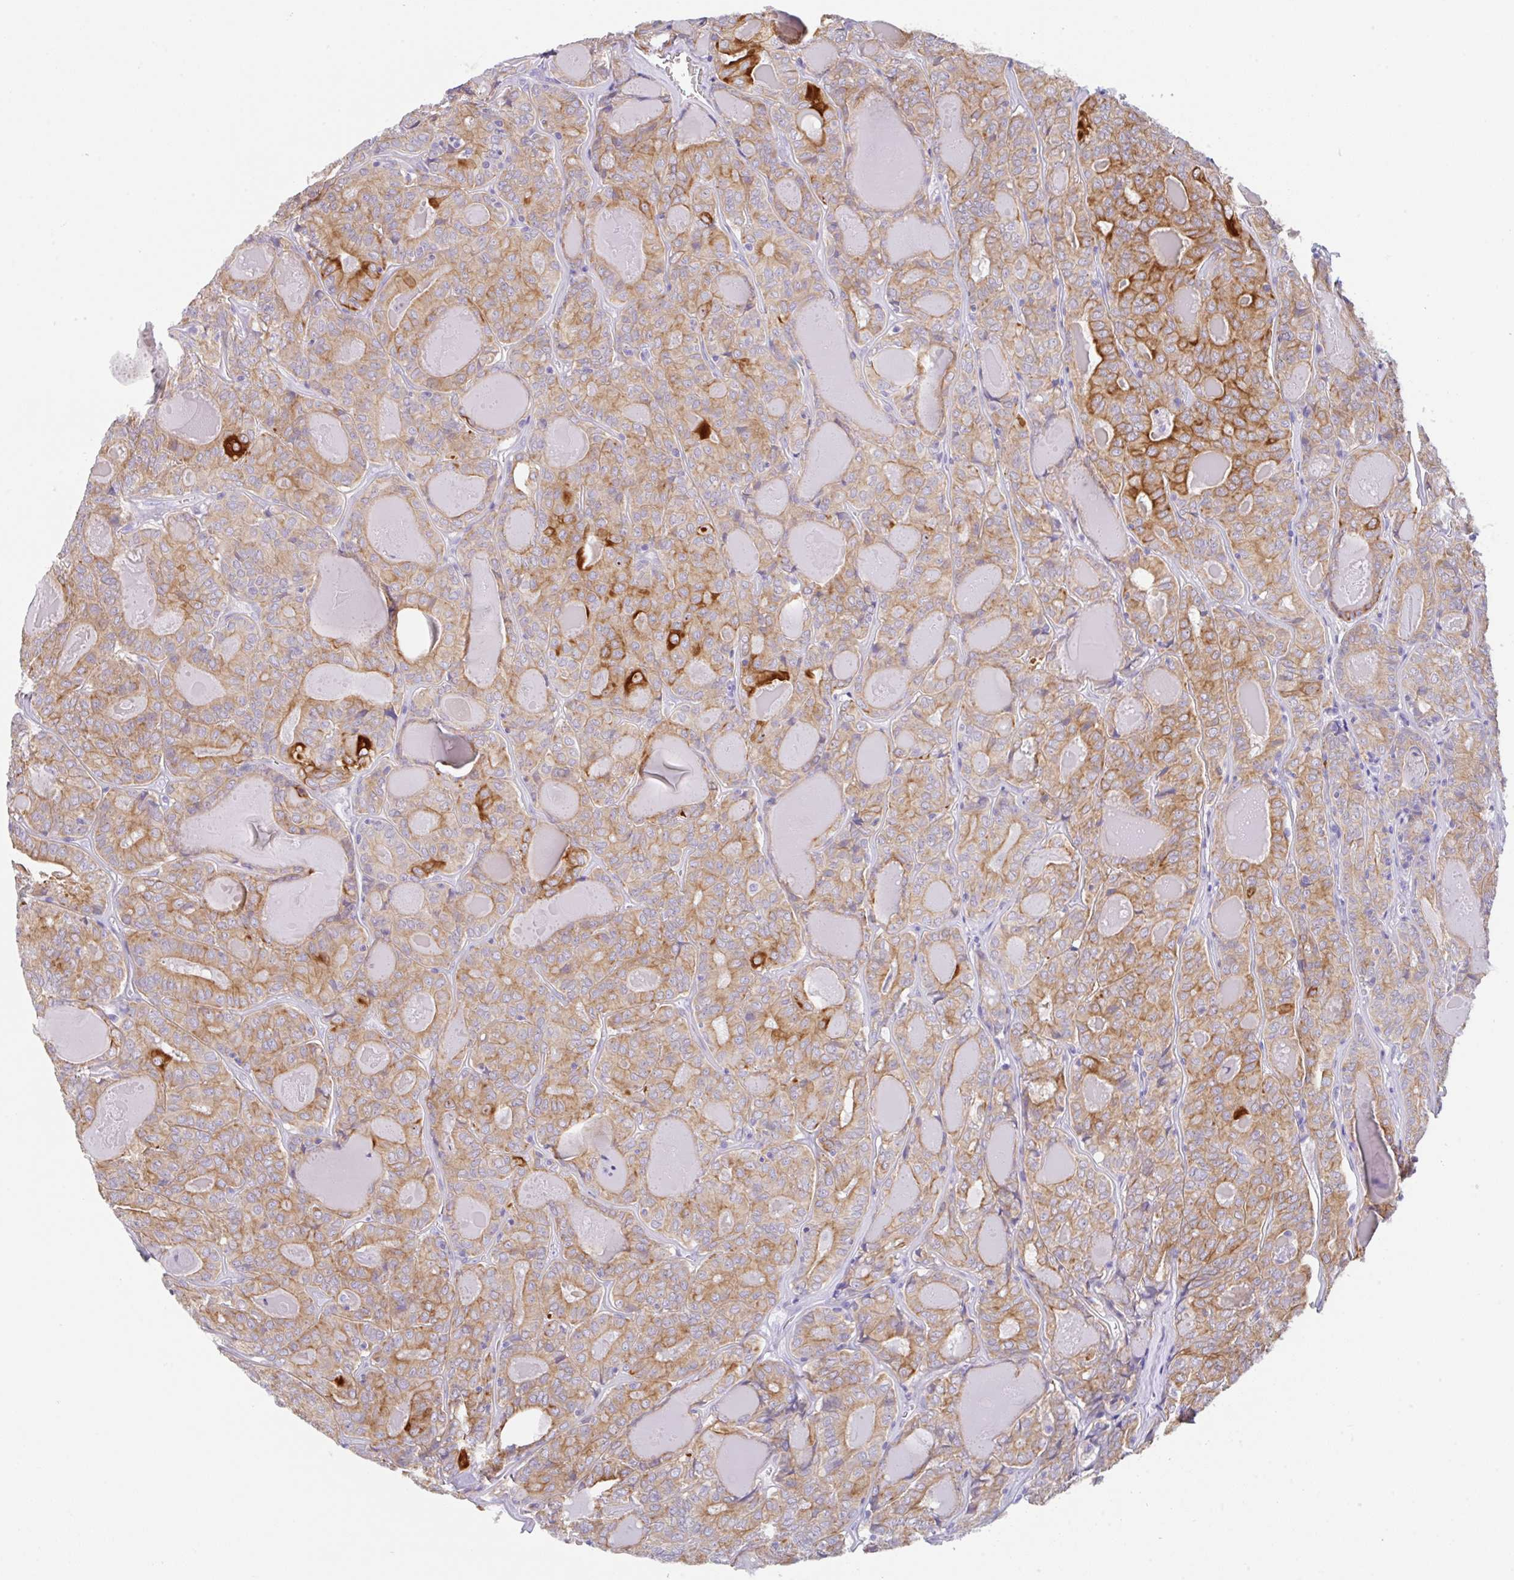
{"staining": {"intensity": "moderate", "quantity": ">75%", "location": "cytoplasmic/membranous"}, "tissue": "thyroid cancer", "cell_type": "Tumor cells", "image_type": "cancer", "snomed": [{"axis": "morphology", "description": "Papillary adenocarcinoma, NOS"}, {"axis": "topography", "description": "Thyroid gland"}], "caption": "High-power microscopy captured an immunohistochemistry photomicrograph of thyroid cancer (papillary adenocarcinoma), revealing moderate cytoplasmic/membranous staining in about >75% of tumor cells. (DAB (3,3'-diaminobenzidine) = brown stain, brightfield microscopy at high magnification).", "gene": "TRAF4", "patient": {"sex": "female", "age": 72}}